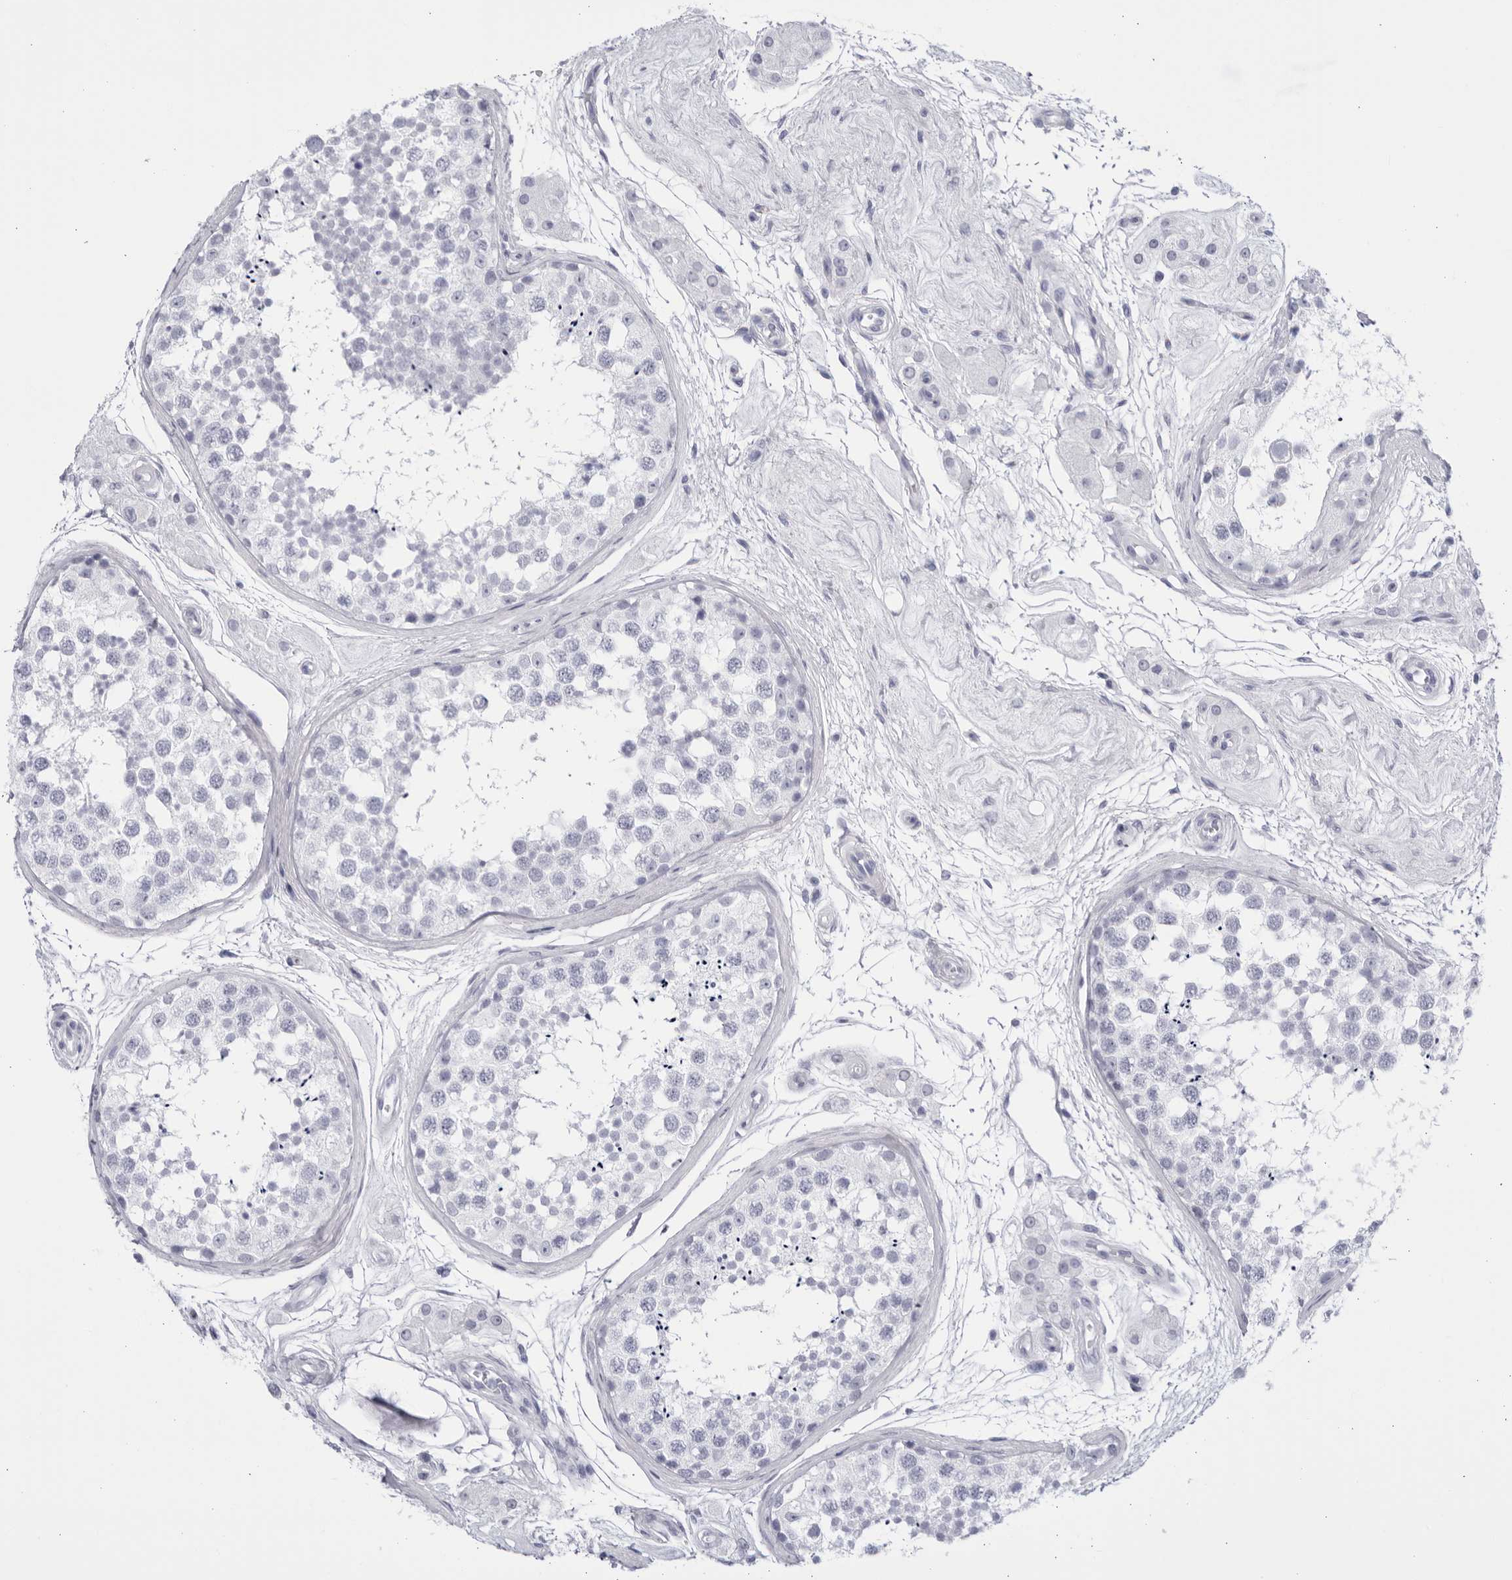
{"staining": {"intensity": "negative", "quantity": "none", "location": "none"}, "tissue": "testis", "cell_type": "Cells in seminiferous ducts", "image_type": "normal", "snomed": [{"axis": "morphology", "description": "Normal tissue, NOS"}, {"axis": "topography", "description": "Testis"}], "caption": "Testis stained for a protein using IHC displays no expression cells in seminiferous ducts.", "gene": "CCDC181", "patient": {"sex": "male", "age": 56}}